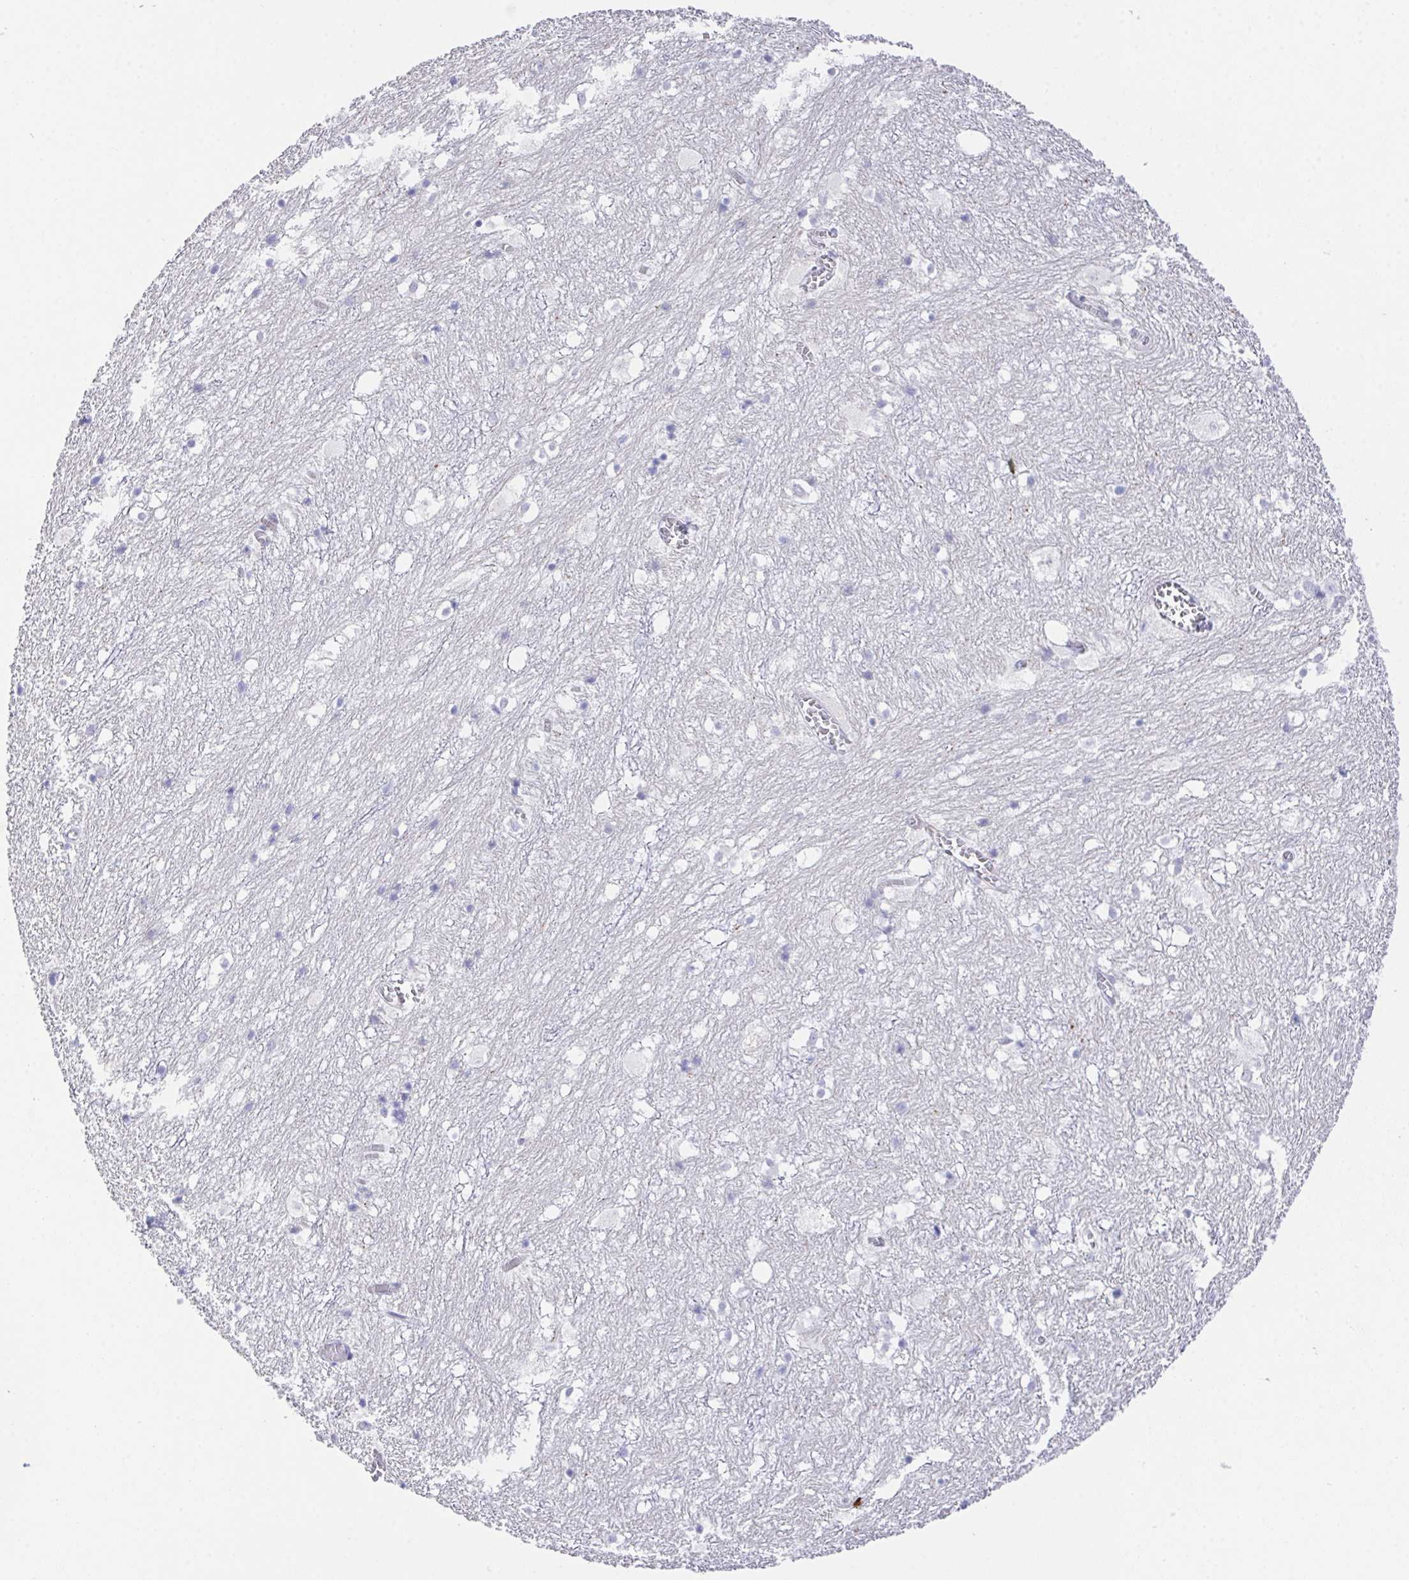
{"staining": {"intensity": "negative", "quantity": "none", "location": "none"}, "tissue": "hippocampus", "cell_type": "Glial cells", "image_type": "normal", "snomed": [{"axis": "morphology", "description": "Normal tissue, NOS"}, {"axis": "topography", "description": "Hippocampus"}], "caption": "Photomicrograph shows no protein expression in glial cells of unremarkable hippocampus. Nuclei are stained in blue.", "gene": "PRG3", "patient": {"sex": "female", "age": 52}}